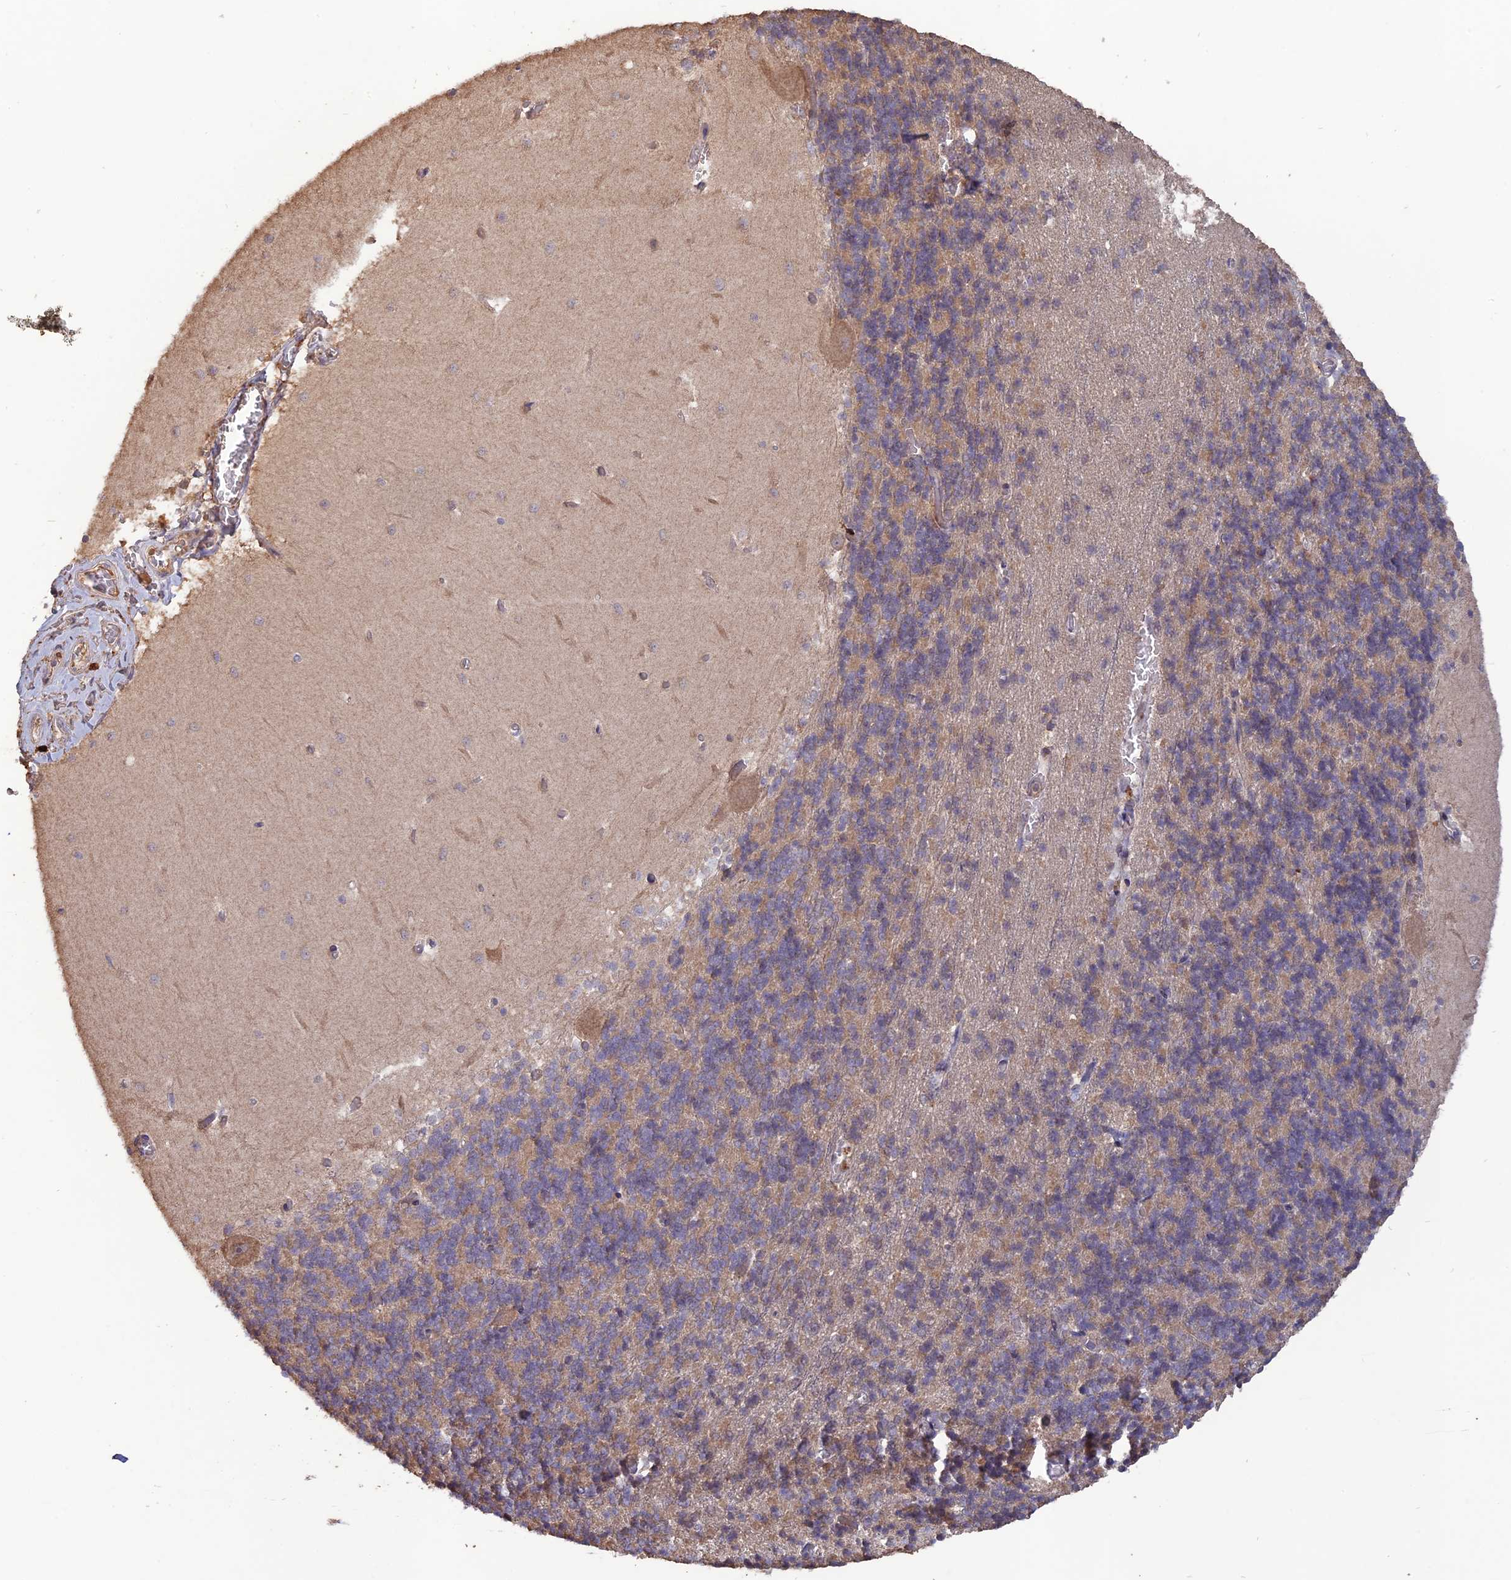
{"staining": {"intensity": "moderate", "quantity": "25%-75%", "location": "cytoplasmic/membranous"}, "tissue": "cerebellum", "cell_type": "Cells in granular layer", "image_type": "normal", "snomed": [{"axis": "morphology", "description": "Normal tissue, NOS"}, {"axis": "topography", "description": "Cerebellum"}], "caption": "High-magnification brightfield microscopy of unremarkable cerebellum stained with DAB (brown) and counterstained with hematoxylin (blue). cells in granular layer exhibit moderate cytoplasmic/membranous expression is appreciated in about25%-75% of cells.", "gene": "LAYN", "patient": {"sex": "male", "age": 37}}